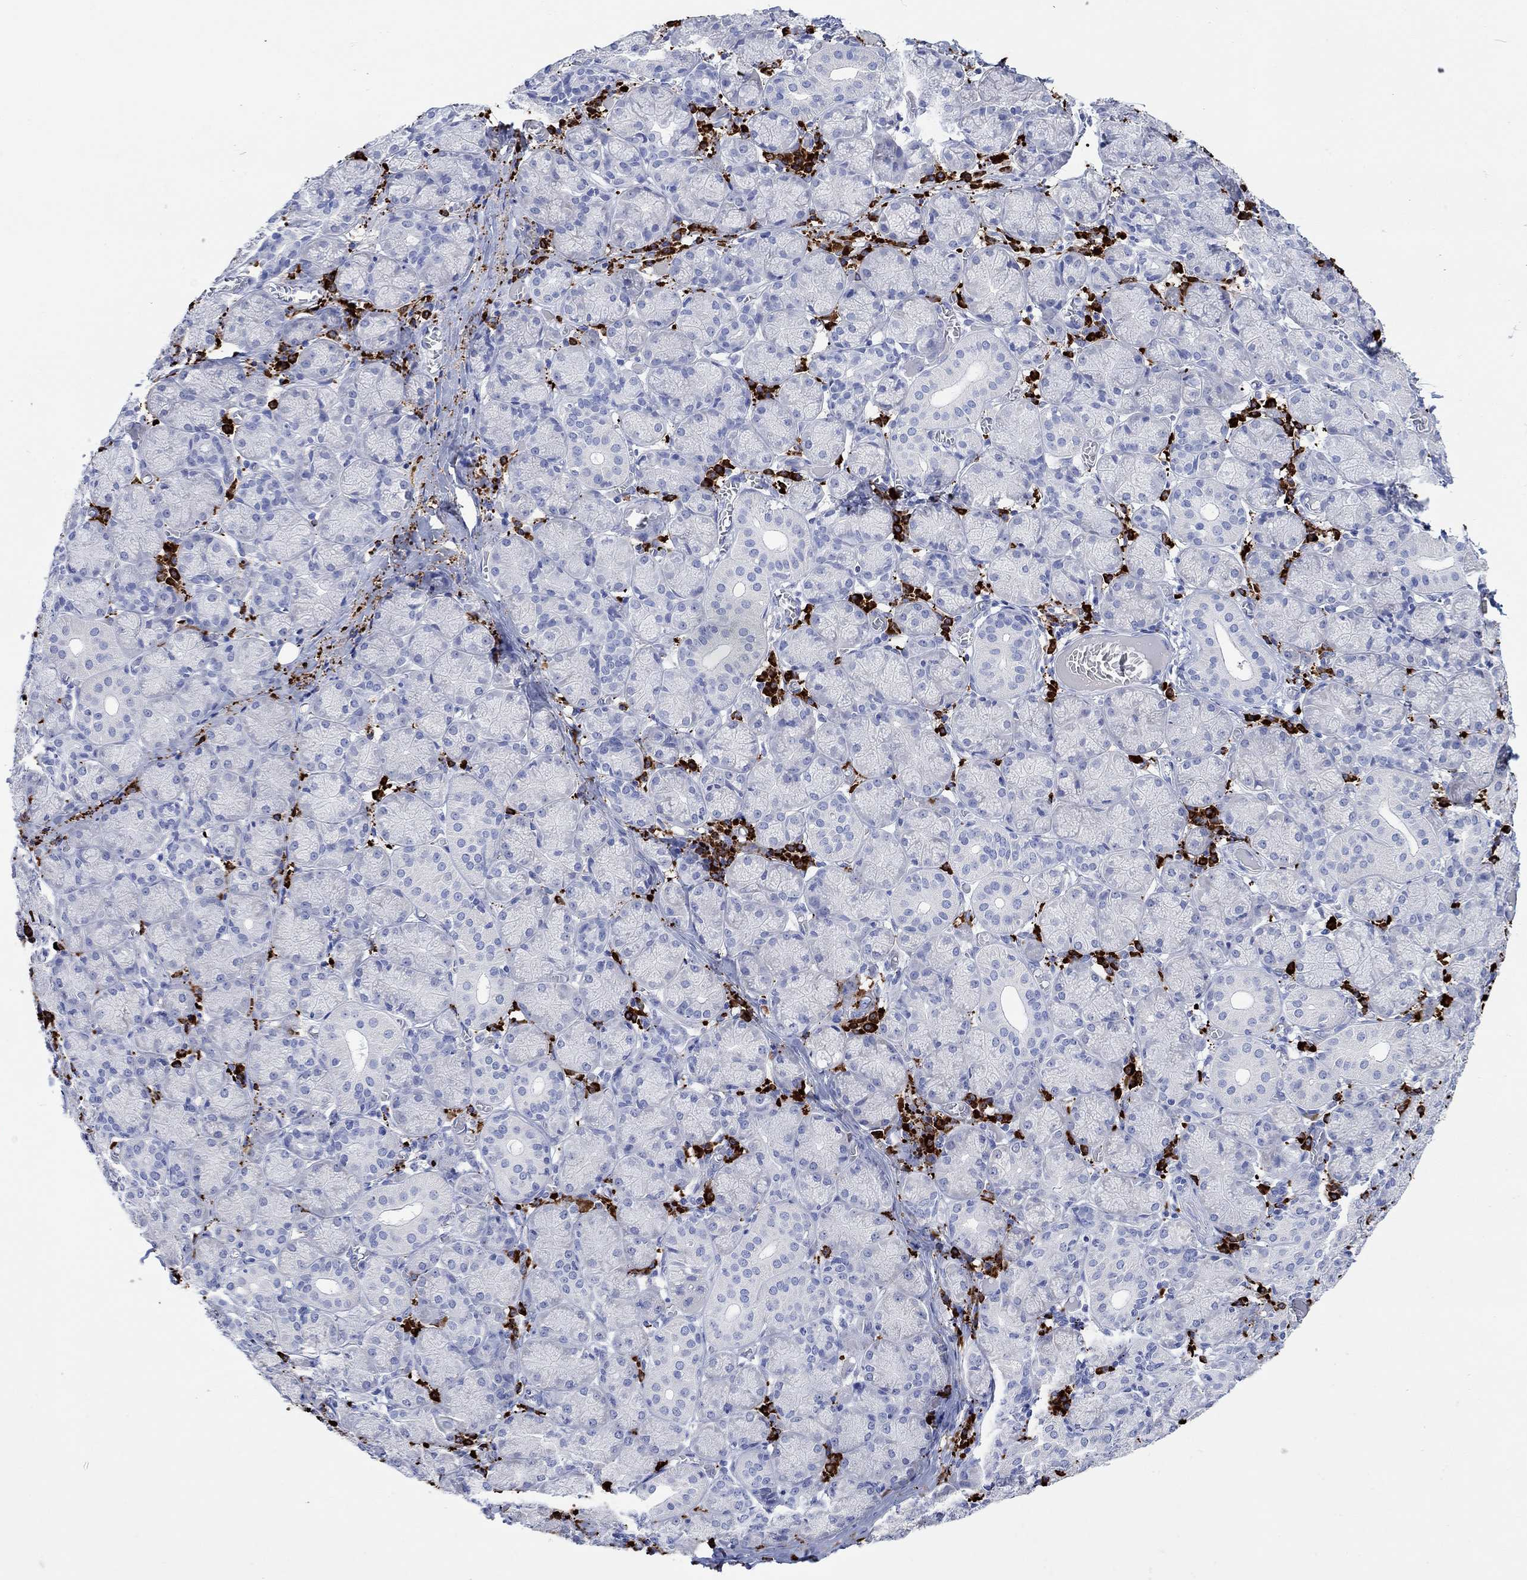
{"staining": {"intensity": "negative", "quantity": "none", "location": "none"}, "tissue": "salivary gland", "cell_type": "Glandular cells", "image_type": "normal", "snomed": [{"axis": "morphology", "description": "Normal tissue, NOS"}, {"axis": "topography", "description": "Salivary gland"}, {"axis": "topography", "description": "Peripheral nerve tissue"}], "caption": "IHC photomicrograph of benign salivary gland: salivary gland stained with DAB exhibits no significant protein expression in glandular cells. (Brightfield microscopy of DAB immunohistochemistry at high magnification).", "gene": "P2RY6", "patient": {"sex": "female", "age": 24}}